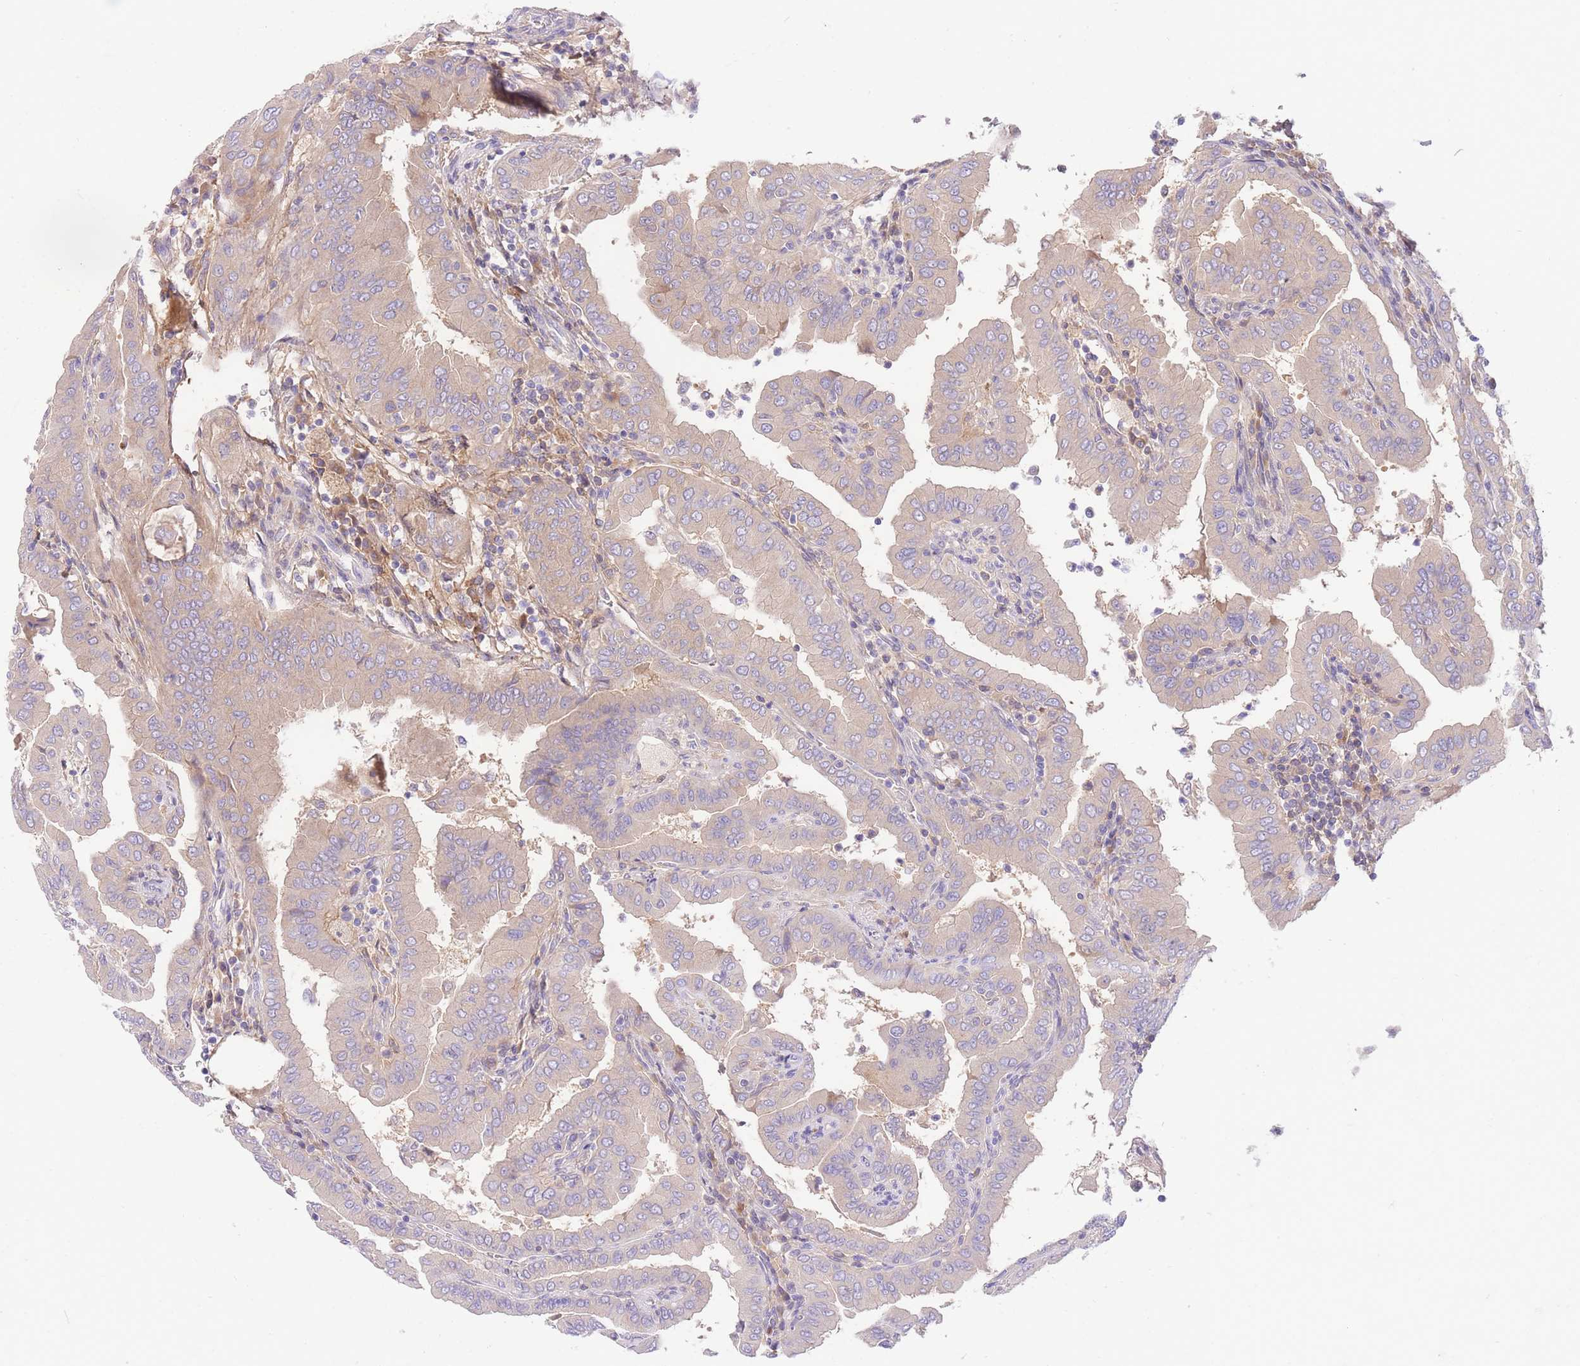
{"staining": {"intensity": "negative", "quantity": "none", "location": "none"}, "tissue": "thyroid cancer", "cell_type": "Tumor cells", "image_type": "cancer", "snomed": [{"axis": "morphology", "description": "Papillary adenocarcinoma, NOS"}, {"axis": "topography", "description": "Thyroid gland"}], "caption": "Protein analysis of papillary adenocarcinoma (thyroid) reveals no significant staining in tumor cells. (DAB immunohistochemistry visualized using brightfield microscopy, high magnification).", "gene": "LIPH", "patient": {"sex": "male", "age": 33}}